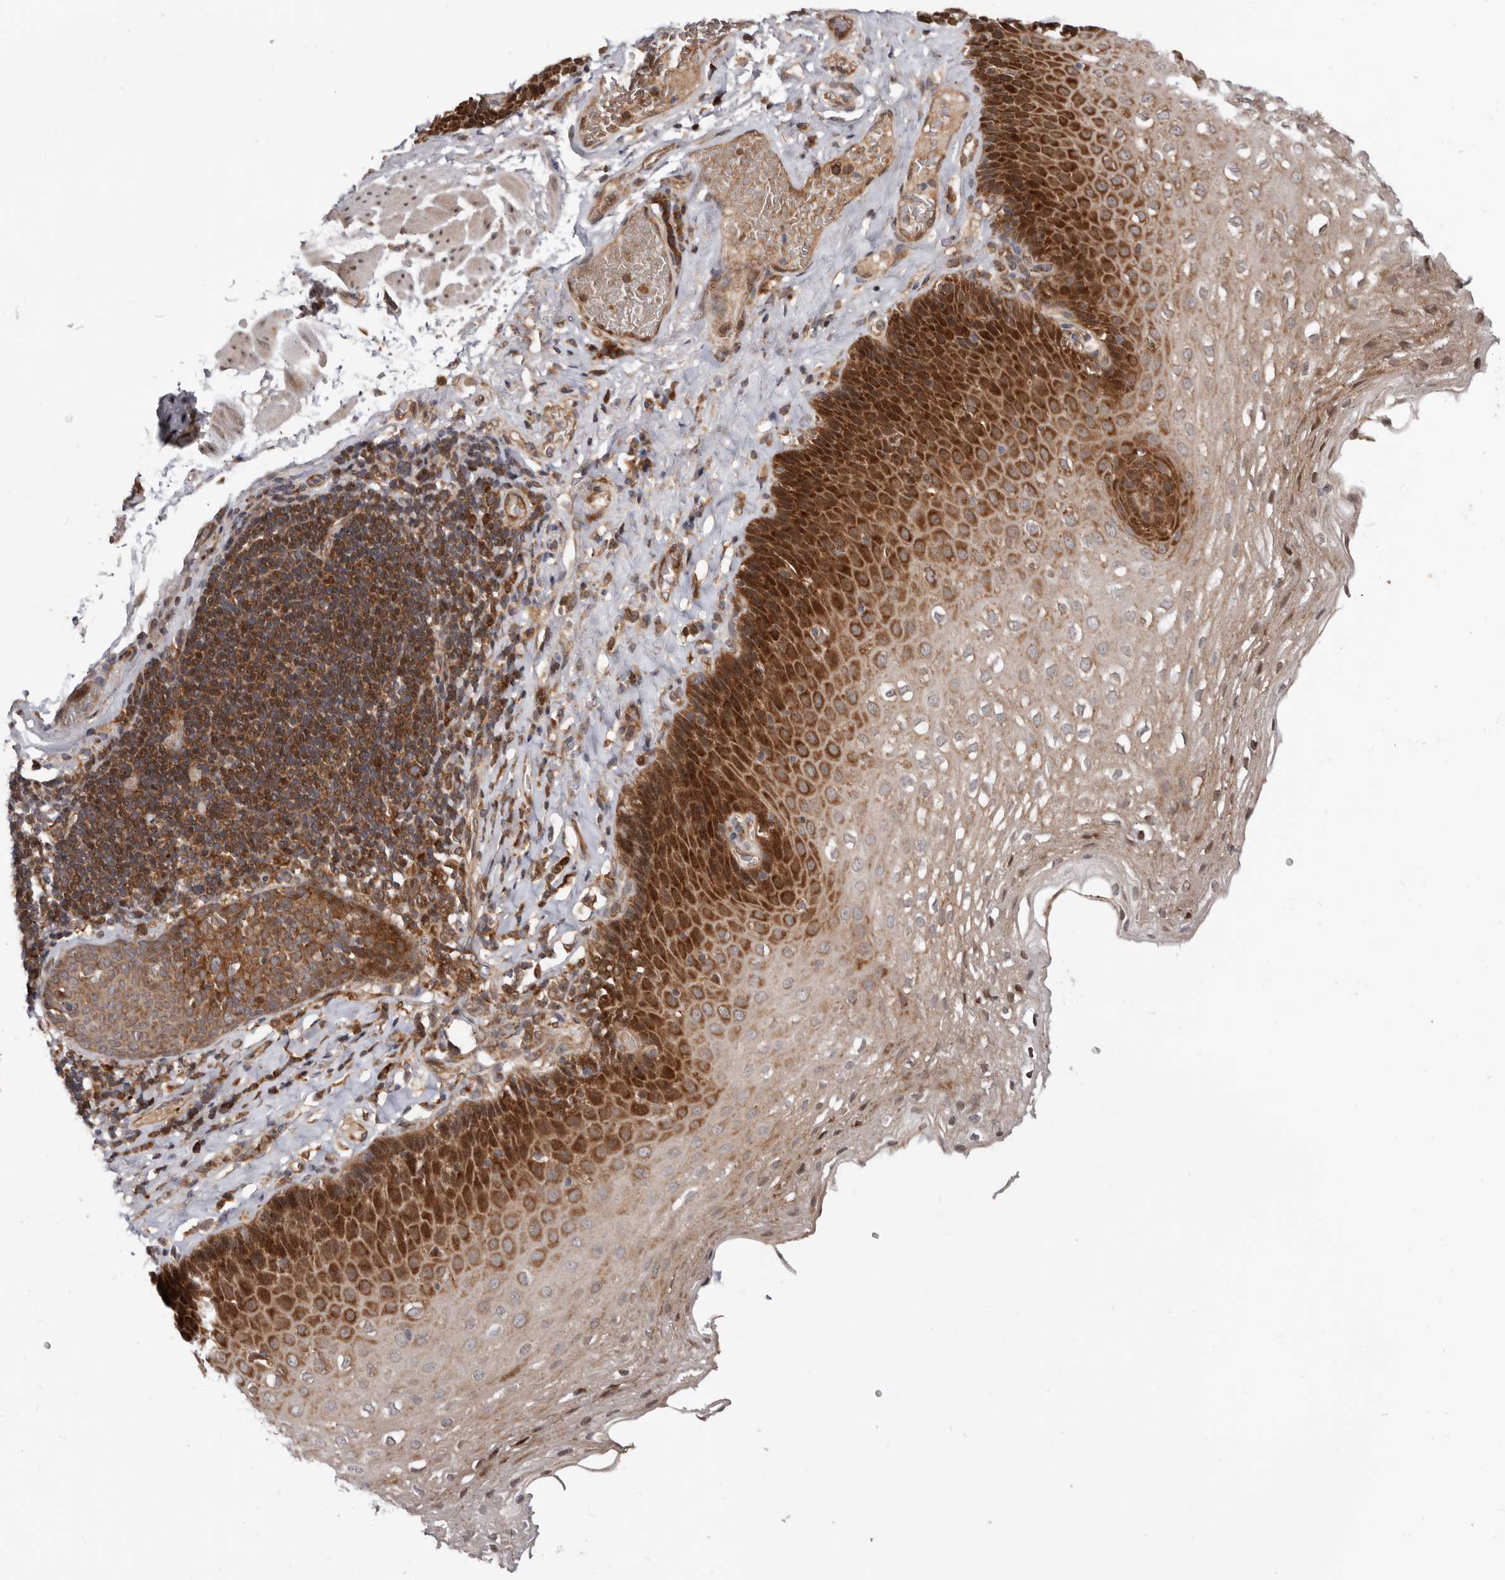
{"staining": {"intensity": "strong", "quantity": "25%-75%", "location": "cytoplasmic/membranous"}, "tissue": "esophagus", "cell_type": "Squamous epithelial cells", "image_type": "normal", "snomed": [{"axis": "morphology", "description": "Normal tissue, NOS"}, {"axis": "topography", "description": "Esophagus"}], "caption": "IHC photomicrograph of normal human esophagus stained for a protein (brown), which demonstrates high levels of strong cytoplasmic/membranous expression in approximately 25%-75% of squamous epithelial cells.", "gene": "WEE2", "patient": {"sex": "female", "age": 66}}